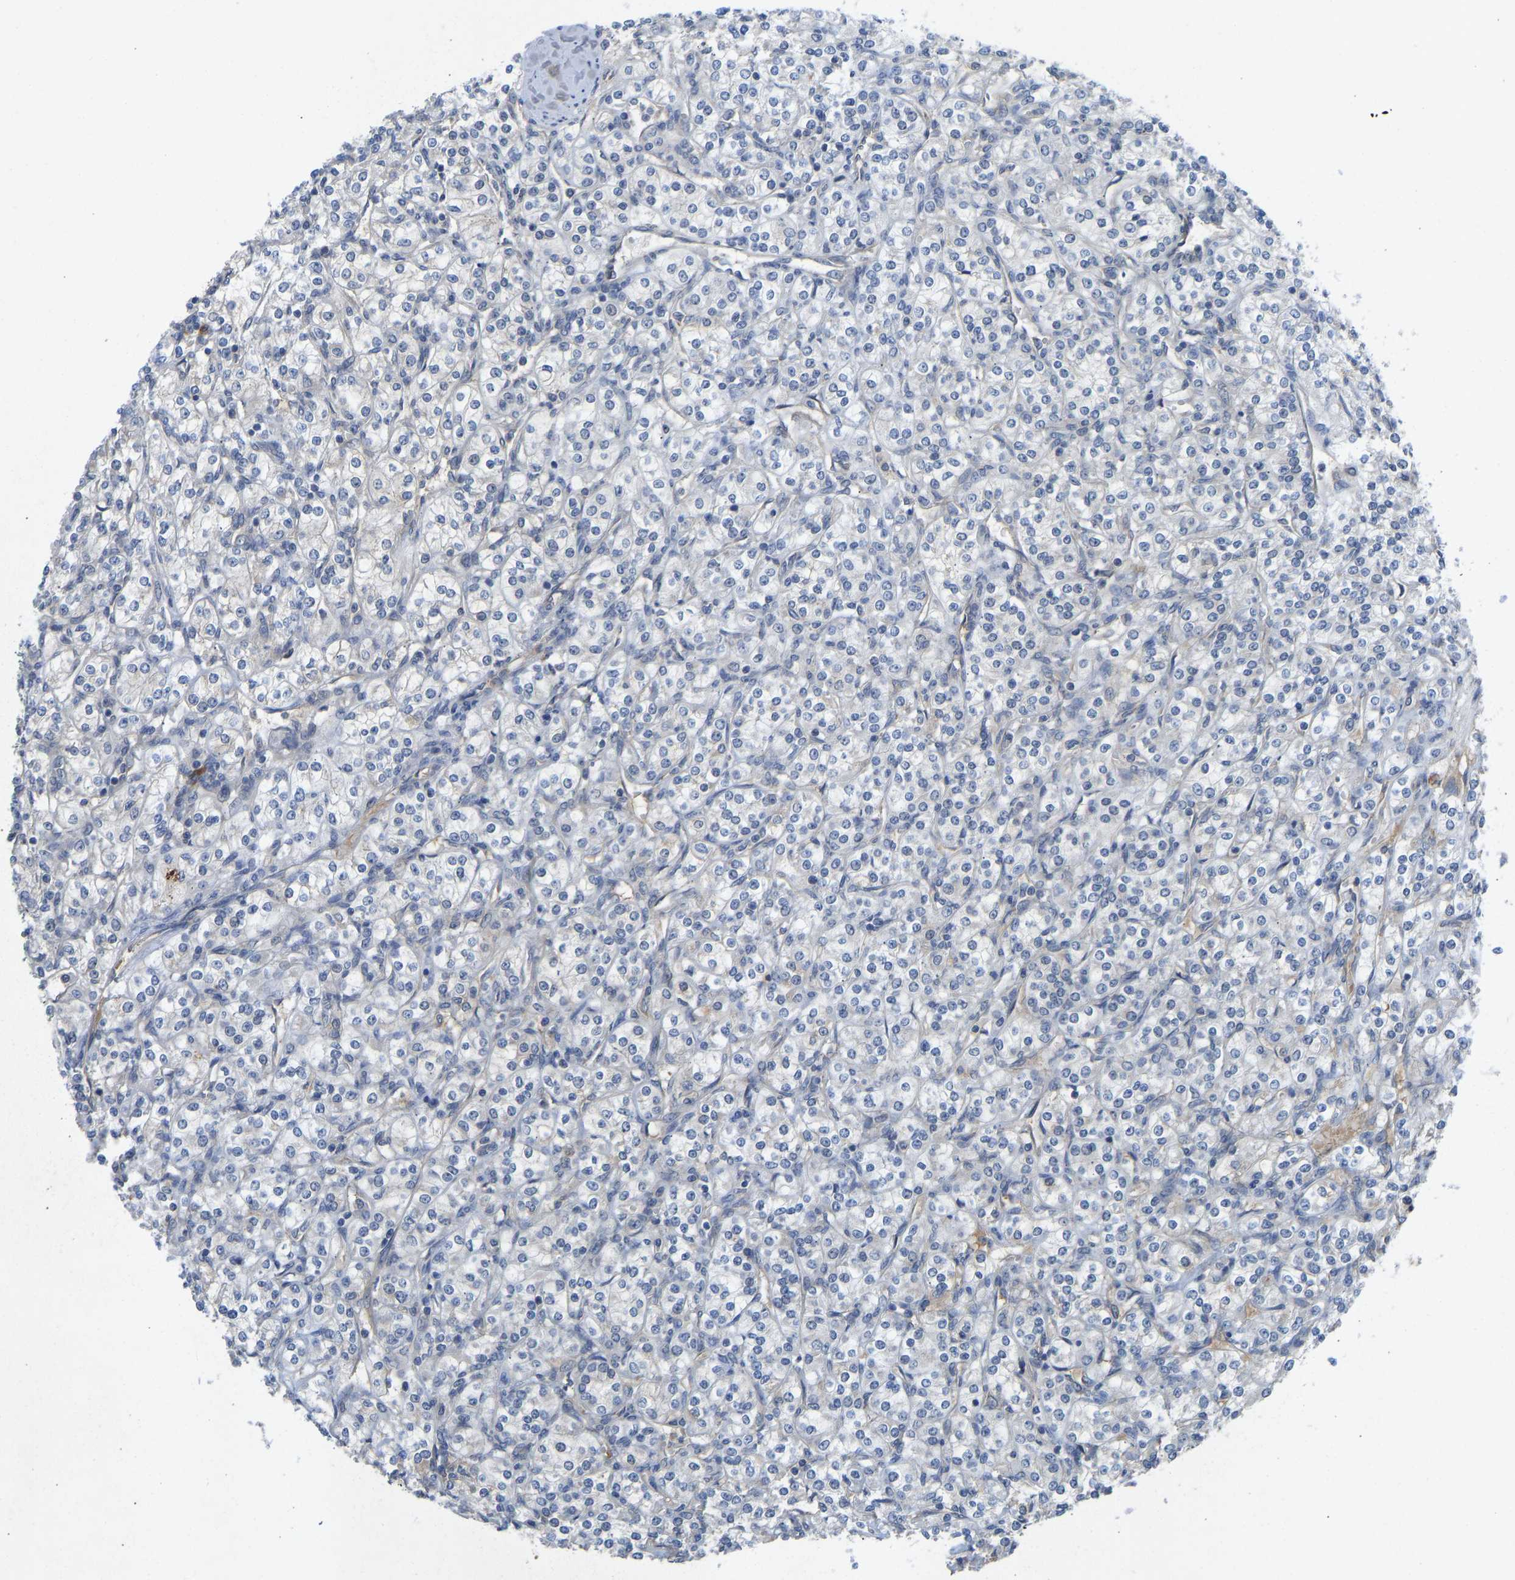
{"staining": {"intensity": "negative", "quantity": "none", "location": "none"}, "tissue": "renal cancer", "cell_type": "Tumor cells", "image_type": "cancer", "snomed": [{"axis": "morphology", "description": "Adenocarcinoma, NOS"}, {"axis": "topography", "description": "Kidney"}], "caption": "A histopathology image of renal cancer (adenocarcinoma) stained for a protein exhibits no brown staining in tumor cells.", "gene": "ZNF251", "patient": {"sex": "male", "age": 77}}